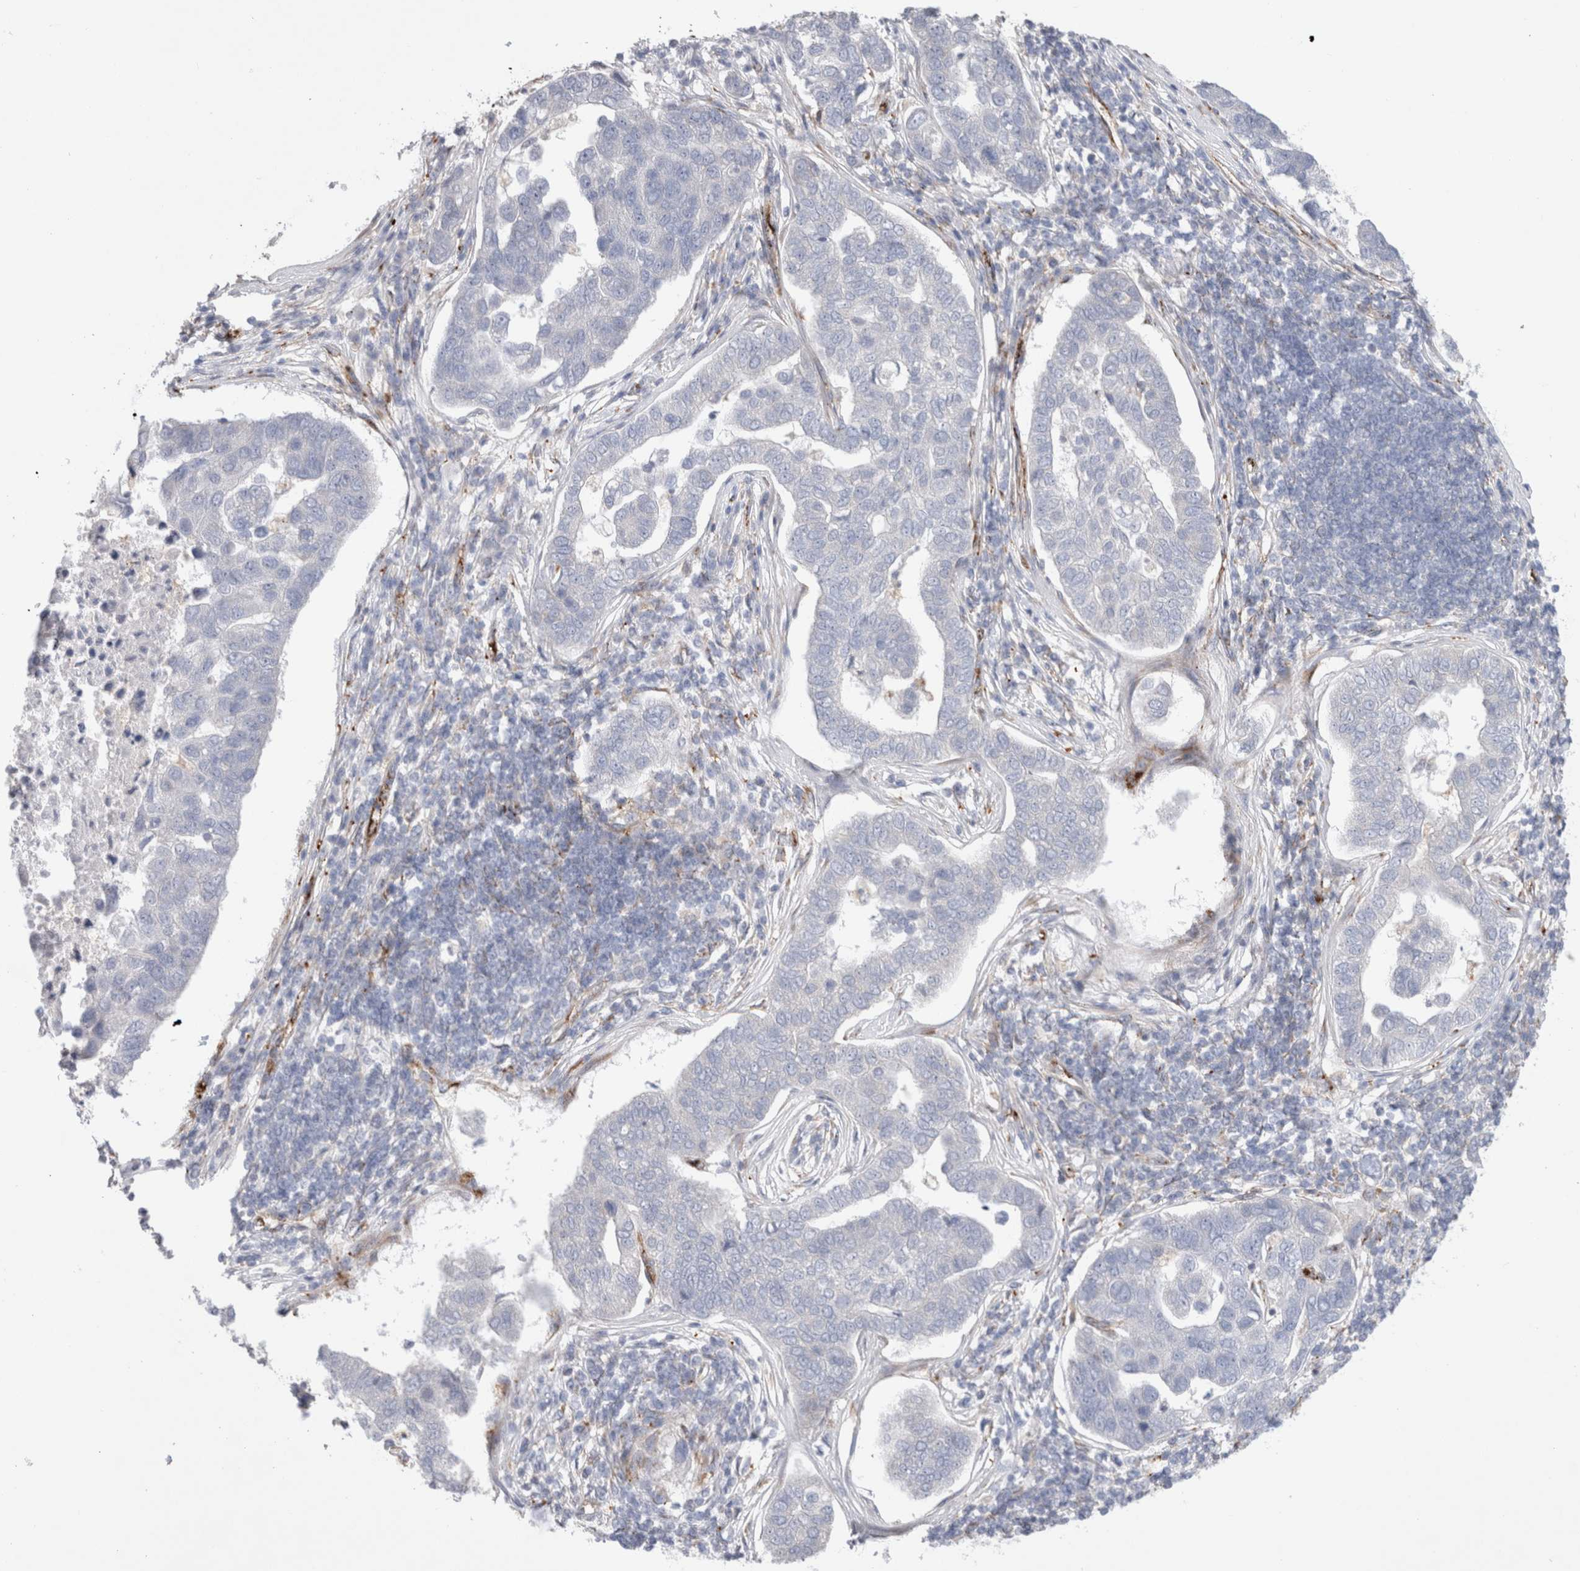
{"staining": {"intensity": "negative", "quantity": "none", "location": "none"}, "tissue": "pancreatic cancer", "cell_type": "Tumor cells", "image_type": "cancer", "snomed": [{"axis": "morphology", "description": "Adenocarcinoma, NOS"}, {"axis": "topography", "description": "Pancreas"}], "caption": "Human pancreatic cancer (adenocarcinoma) stained for a protein using immunohistochemistry reveals no staining in tumor cells.", "gene": "CNPY4", "patient": {"sex": "female", "age": 61}}